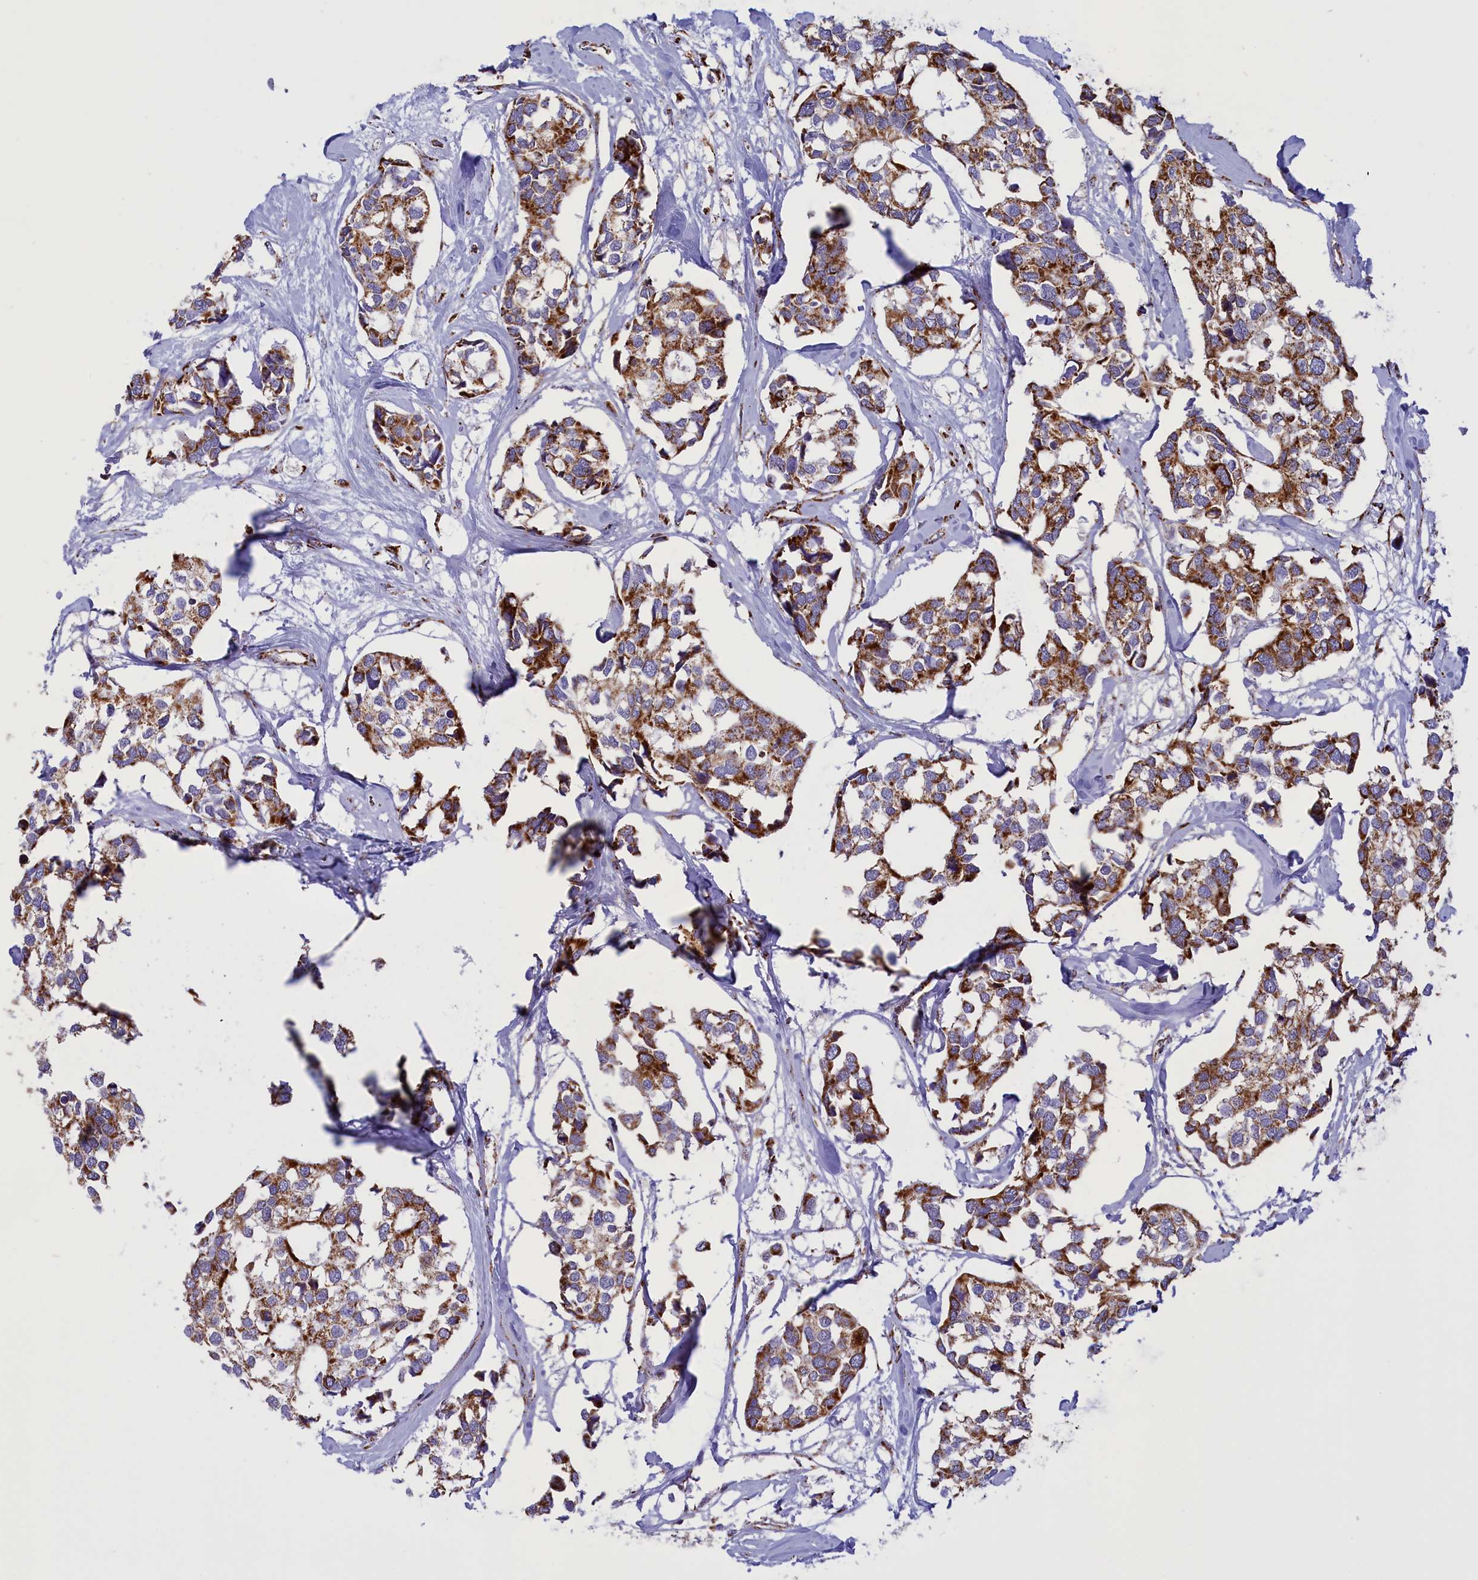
{"staining": {"intensity": "strong", "quantity": "25%-75%", "location": "cytoplasmic/membranous"}, "tissue": "breast cancer", "cell_type": "Tumor cells", "image_type": "cancer", "snomed": [{"axis": "morphology", "description": "Duct carcinoma"}, {"axis": "topography", "description": "Breast"}], "caption": "This image shows breast cancer stained with immunohistochemistry to label a protein in brown. The cytoplasmic/membranous of tumor cells show strong positivity for the protein. Nuclei are counter-stained blue.", "gene": "ISOC2", "patient": {"sex": "female", "age": 83}}